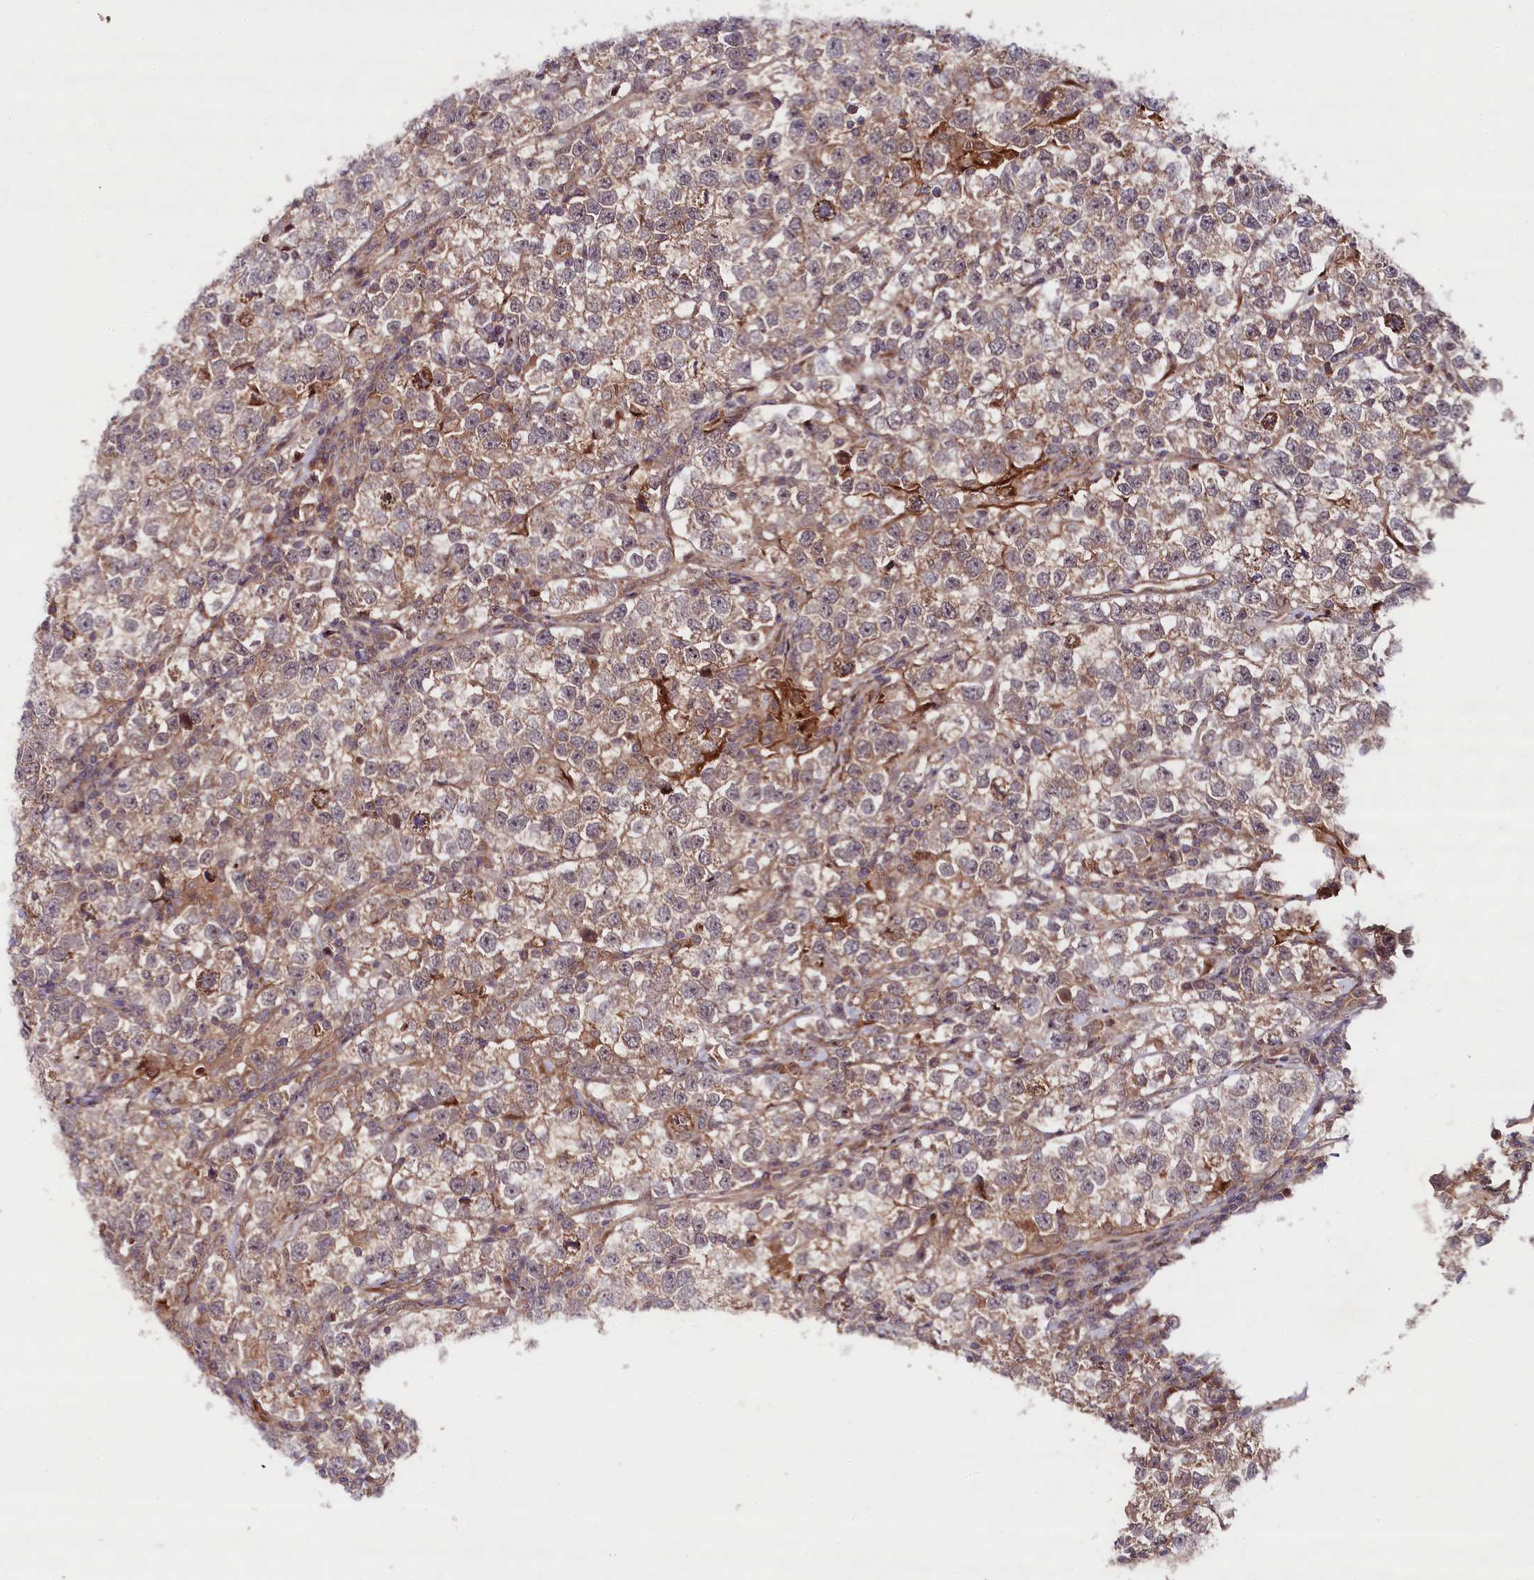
{"staining": {"intensity": "moderate", "quantity": ">75%", "location": "cytoplasmic/membranous"}, "tissue": "testis cancer", "cell_type": "Tumor cells", "image_type": "cancer", "snomed": [{"axis": "morphology", "description": "Normal tissue, NOS"}, {"axis": "morphology", "description": "Seminoma, NOS"}, {"axis": "topography", "description": "Testis"}], "caption": "This is an image of immunohistochemistry (IHC) staining of testis cancer (seminoma), which shows moderate positivity in the cytoplasmic/membranous of tumor cells.", "gene": "NEDD1", "patient": {"sex": "male", "age": 43}}